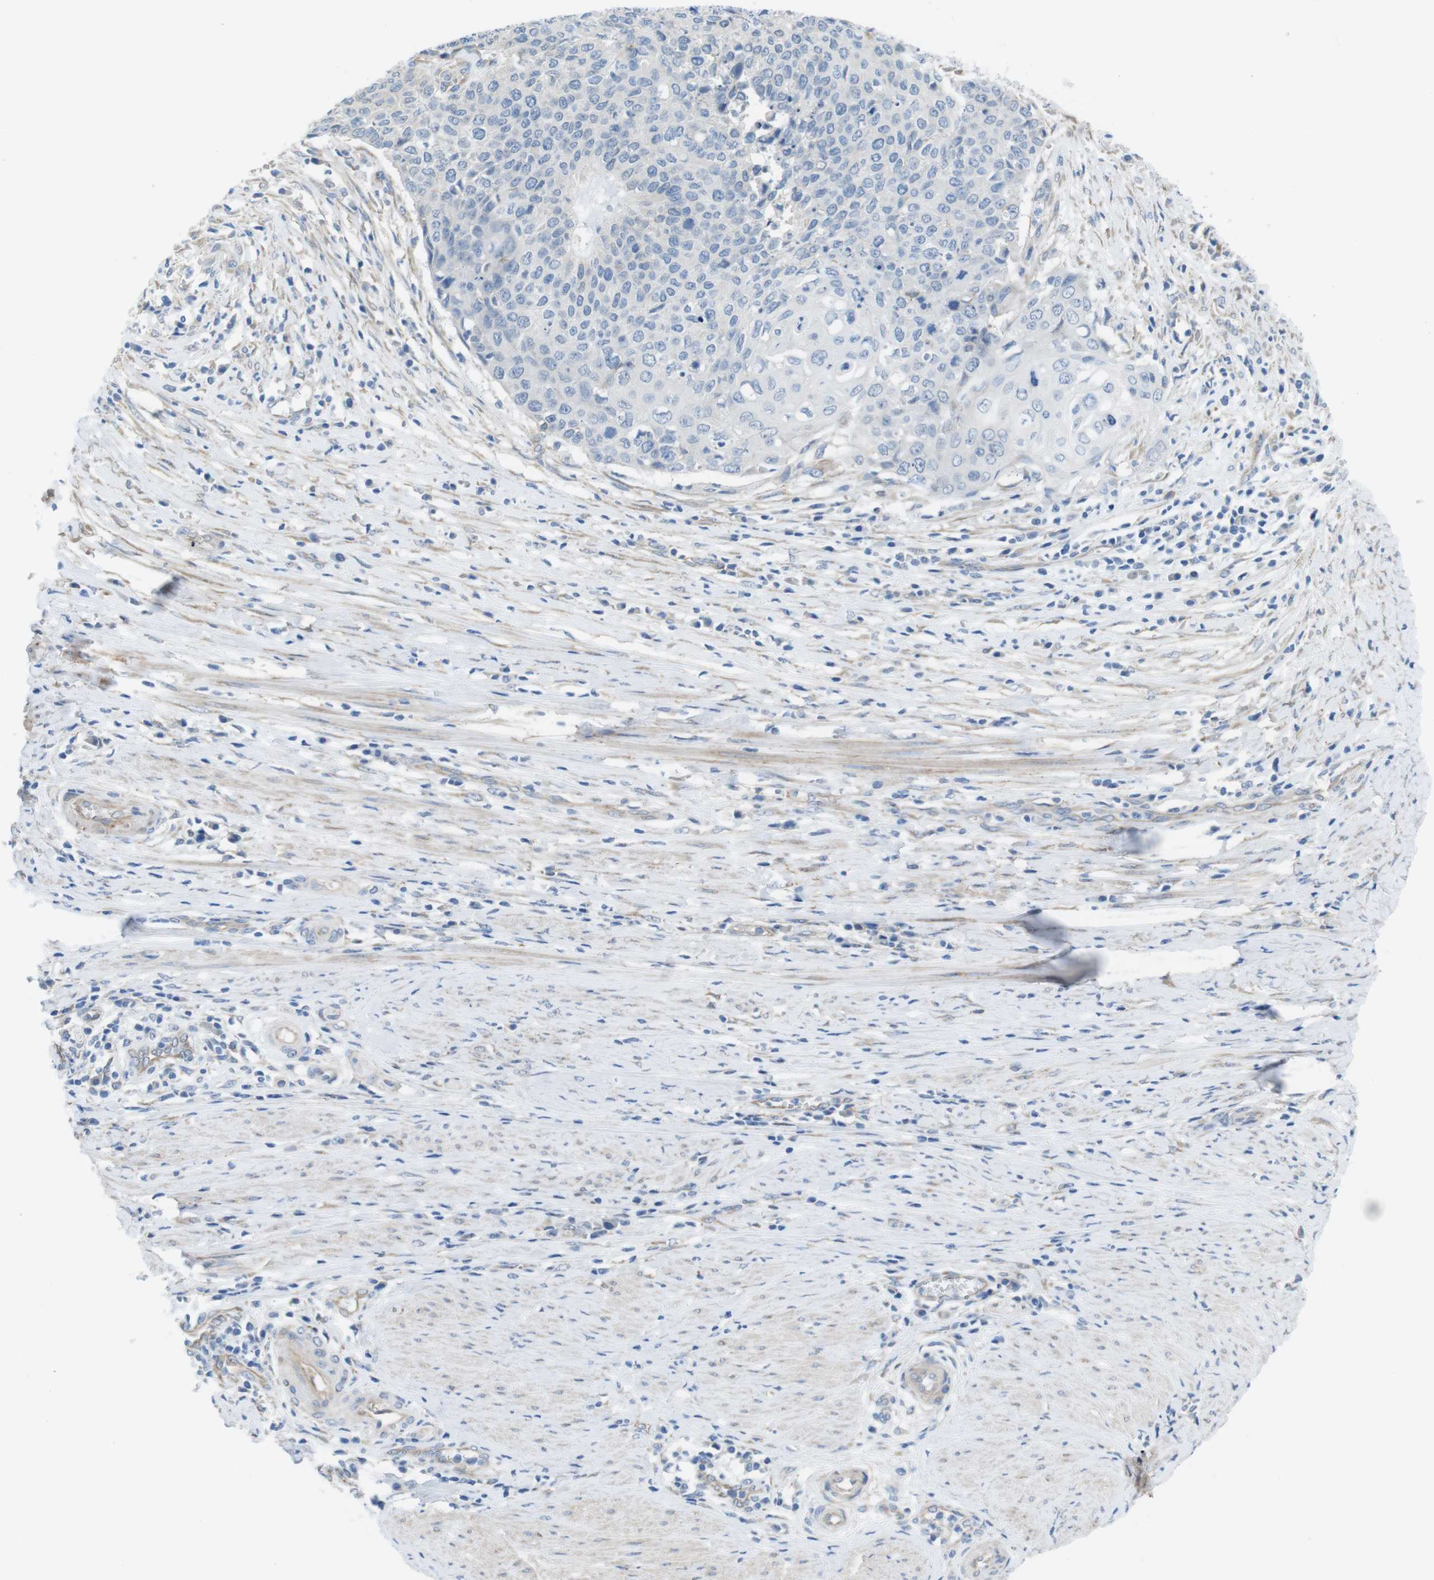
{"staining": {"intensity": "negative", "quantity": "none", "location": "none"}, "tissue": "cervical cancer", "cell_type": "Tumor cells", "image_type": "cancer", "snomed": [{"axis": "morphology", "description": "Squamous cell carcinoma, NOS"}, {"axis": "topography", "description": "Cervix"}], "caption": "A histopathology image of cervical cancer (squamous cell carcinoma) stained for a protein displays no brown staining in tumor cells.", "gene": "CDH8", "patient": {"sex": "female", "age": 39}}